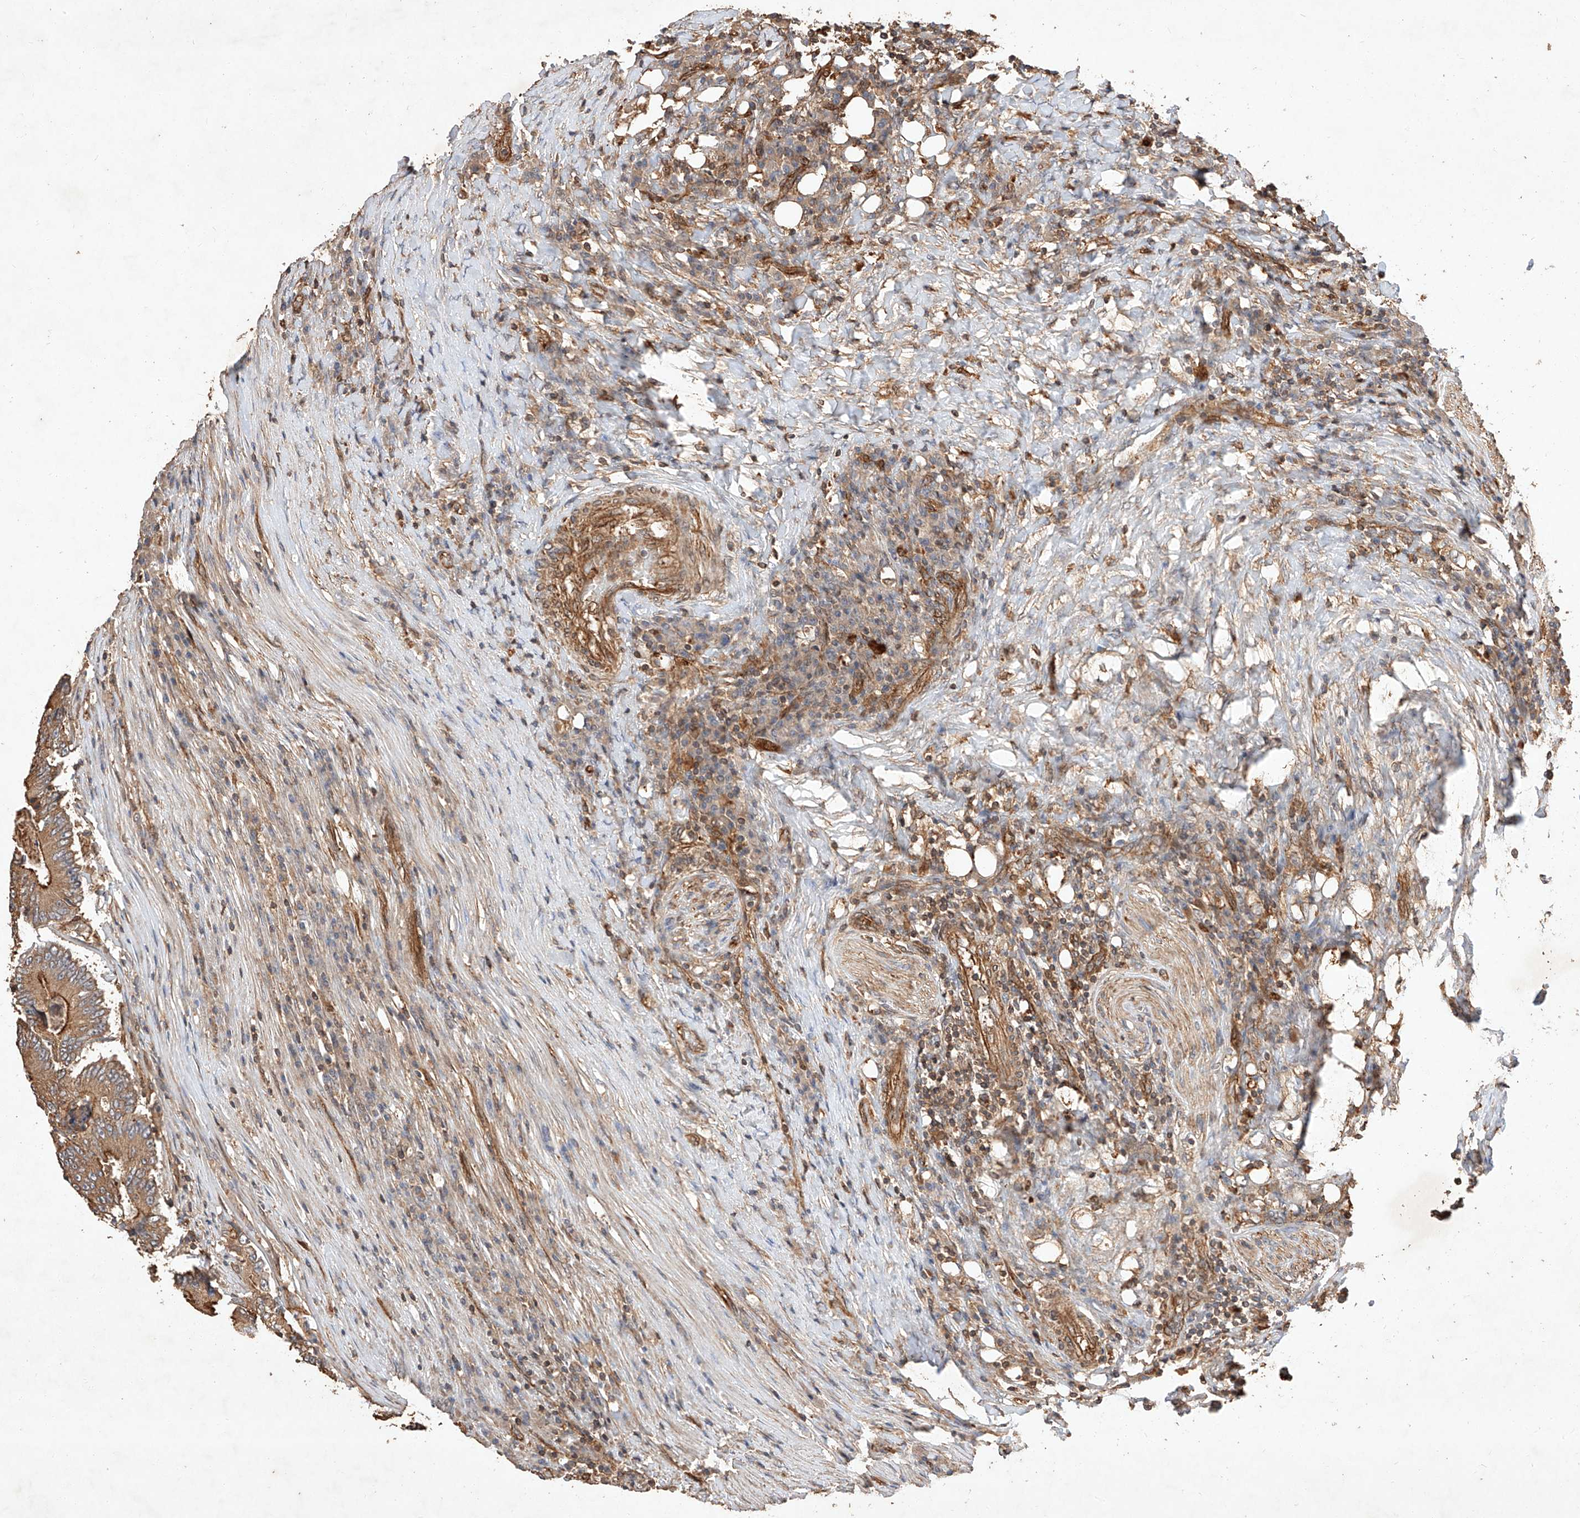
{"staining": {"intensity": "strong", "quantity": "25%-75%", "location": "cytoplasmic/membranous"}, "tissue": "colorectal cancer", "cell_type": "Tumor cells", "image_type": "cancer", "snomed": [{"axis": "morphology", "description": "Adenocarcinoma, NOS"}, {"axis": "topography", "description": "Colon"}], "caption": "This is a micrograph of IHC staining of adenocarcinoma (colorectal), which shows strong positivity in the cytoplasmic/membranous of tumor cells.", "gene": "GHDC", "patient": {"sex": "male", "age": 83}}